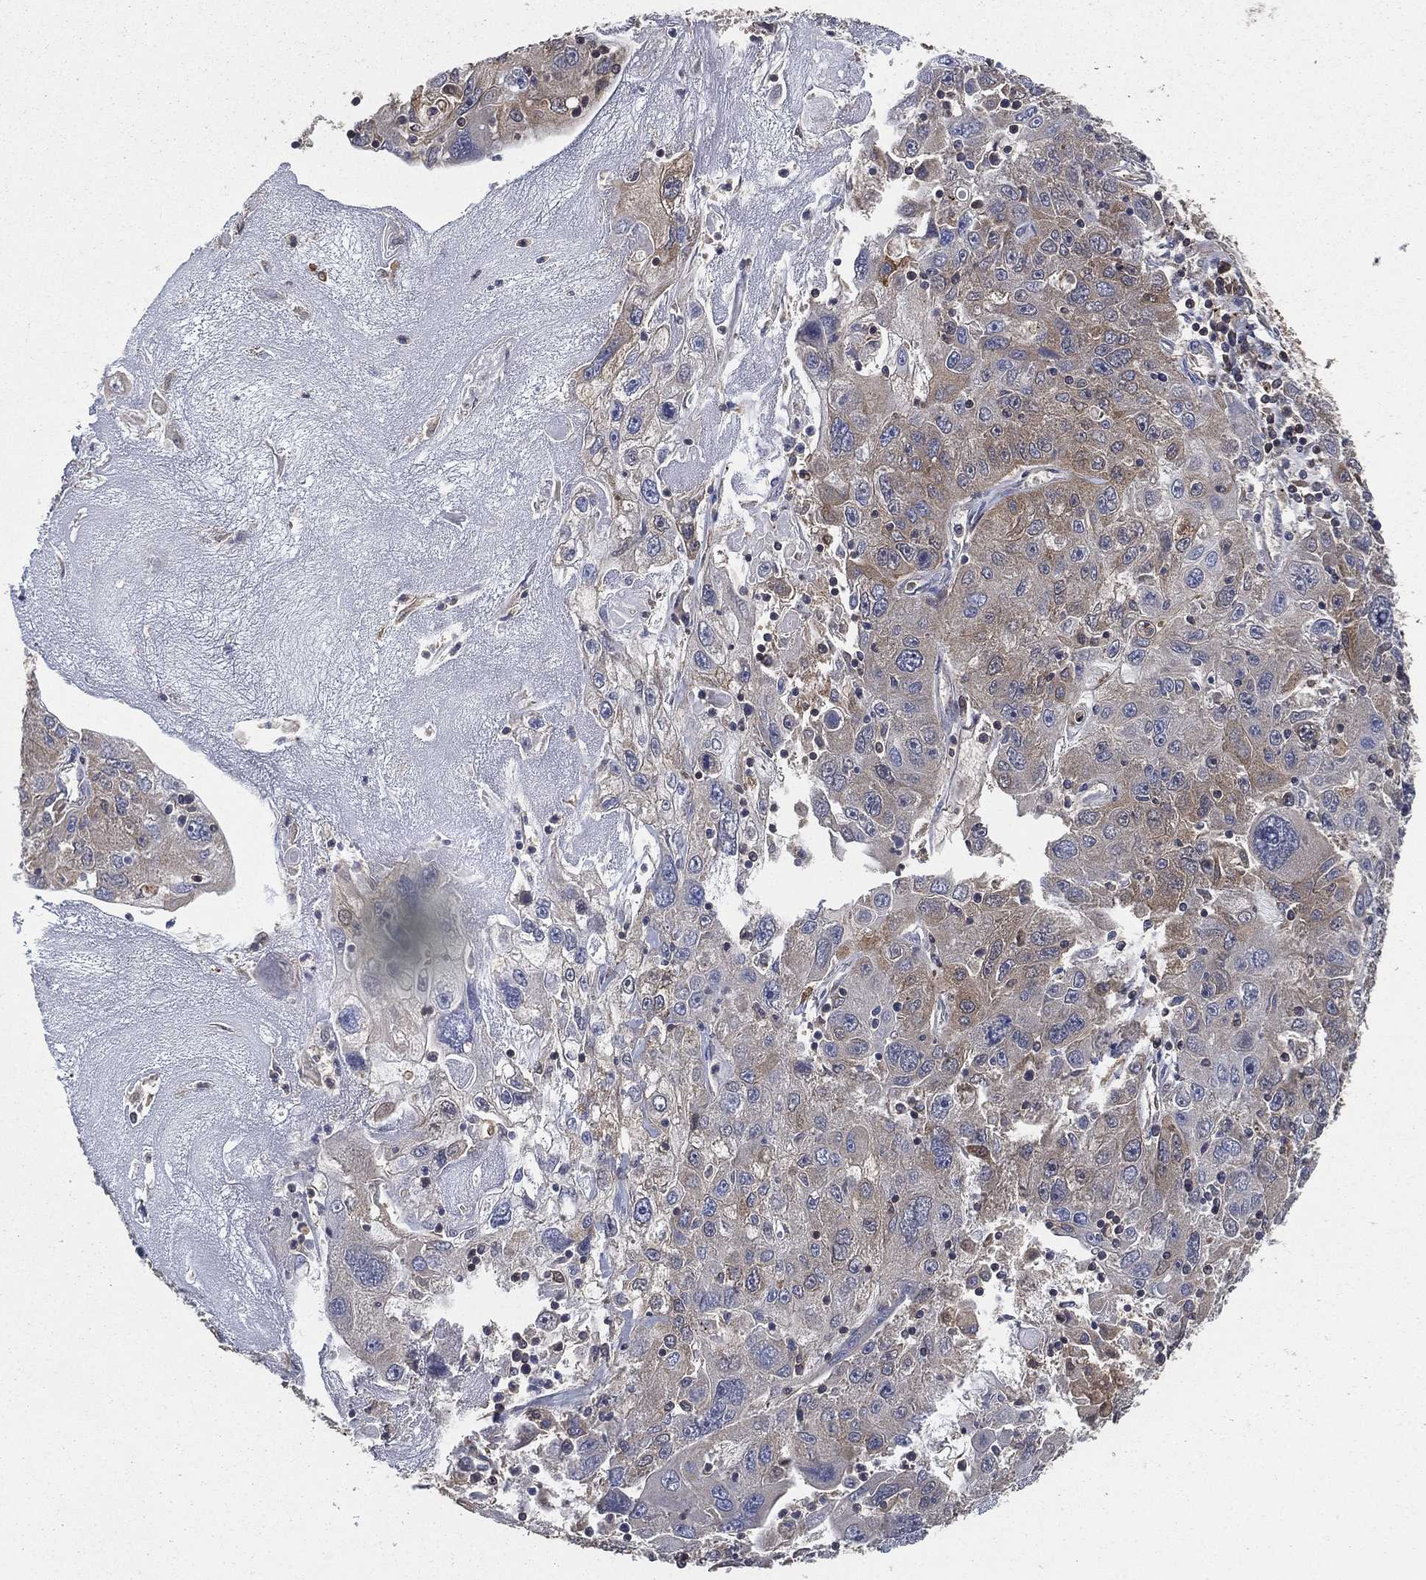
{"staining": {"intensity": "moderate", "quantity": "<25%", "location": "cytoplasmic/membranous"}, "tissue": "stomach cancer", "cell_type": "Tumor cells", "image_type": "cancer", "snomed": [{"axis": "morphology", "description": "Adenocarcinoma, NOS"}, {"axis": "topography", "description": "Stomach"}], "caption": "IHC photomicrograph of neoplastic tissue: stomach adenocarcinoma stained using IHC reveals low levels of moderate protein expression localized specifically in the cytoplasmic/membranous of tumor cells, appearing as a cytoplasmic/membranous brown color.", "gene": "SMPD3", "patient": {"sex": "male", "age": 56}}